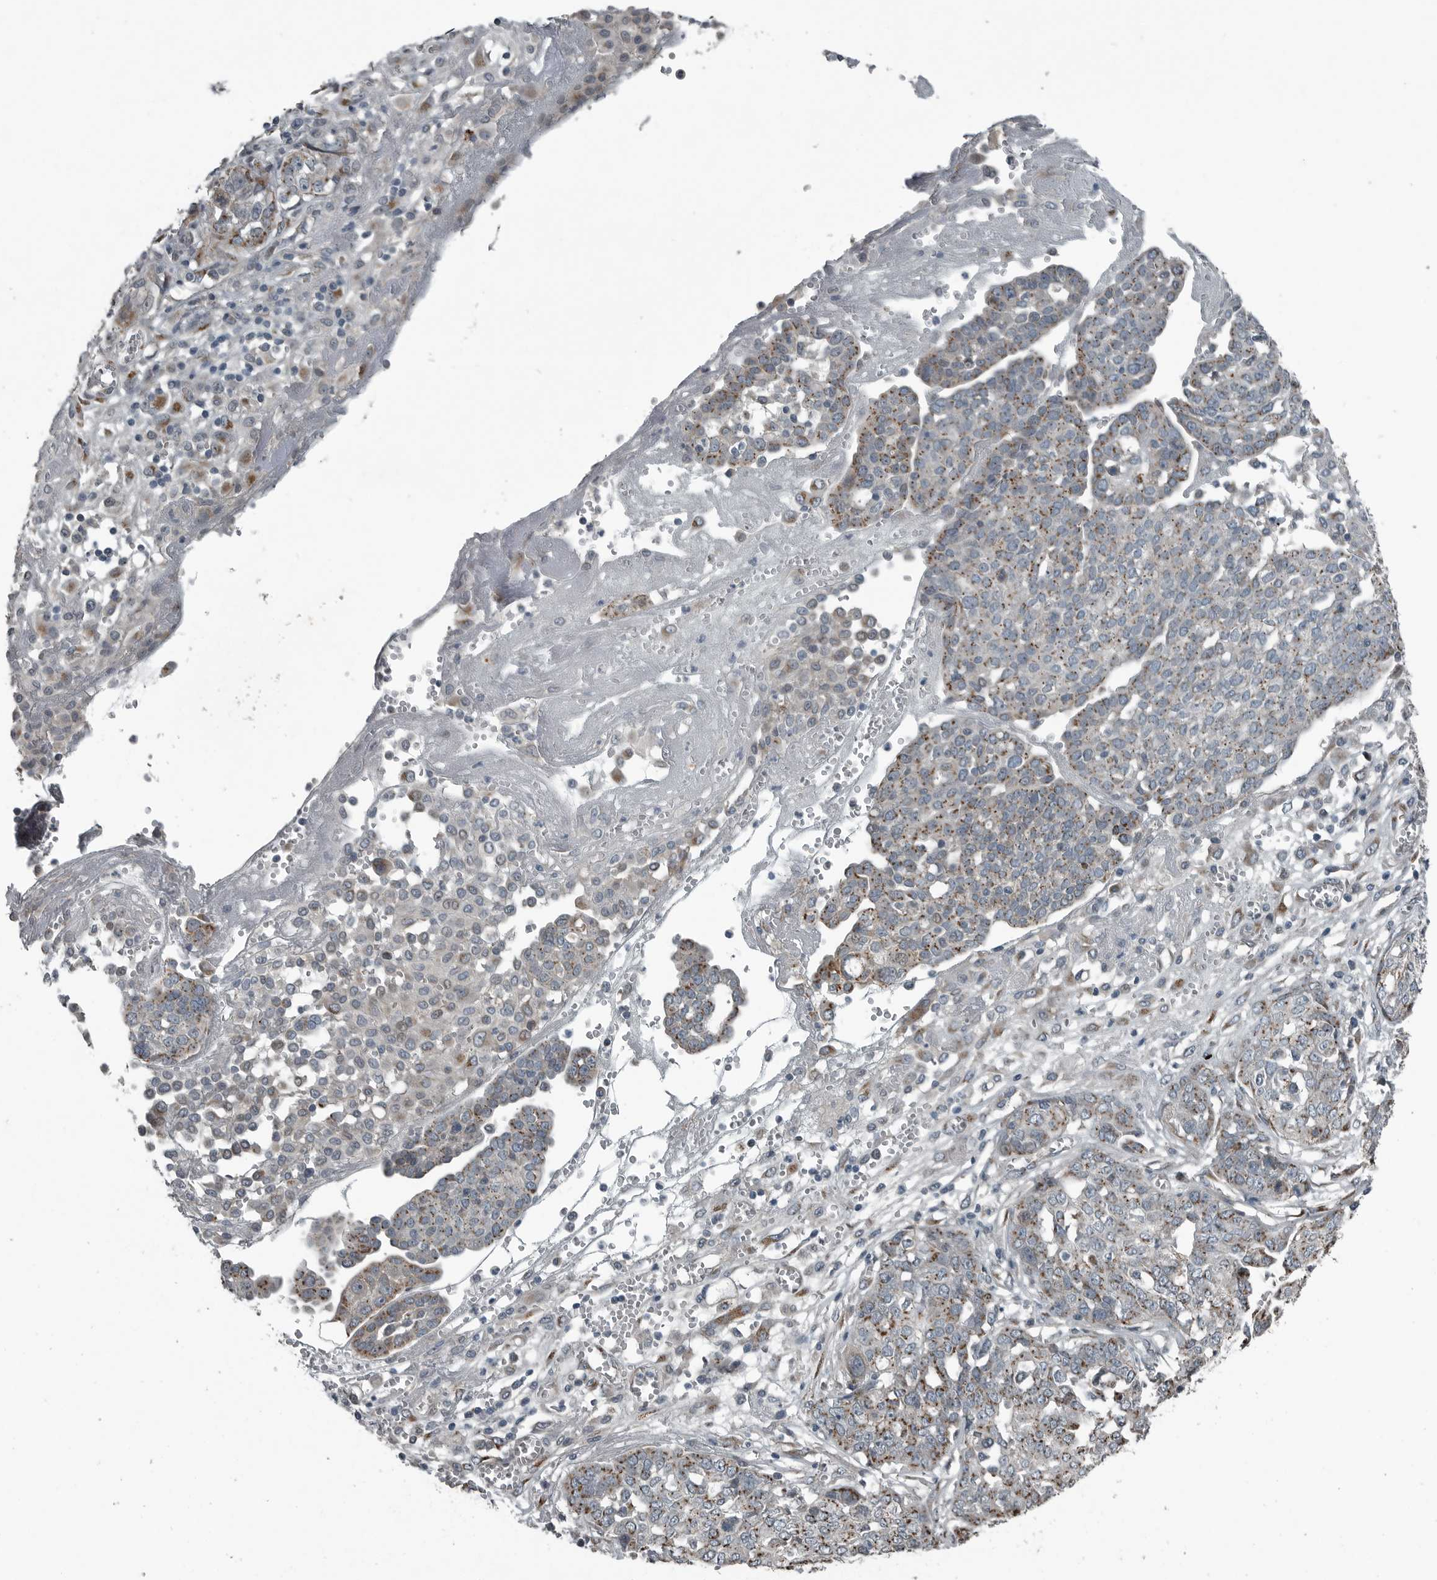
{"staining": {"intensity": "moderate", "quantity": ">75%", "location": "cytoplasmic/membranous"}, "tissue": "ovarian cancer", "cell_type": "Tumor cells", "image_type": "cancer", "snomed": [{"axis": "morphology", "description": "Cystadenocarcinoma, serous, NOS"}, {"axis": "topography", "description": "Soft tissue"}, {"axis": "topography", "description": "Ovary"}], "caption": "Ovarian serous cystadenocarcinoma stained for a protein (brown) exhibits moderate cytoplasmic/membranous positive expression in about >75% of tumor cells.", "gene": "ZNF345", "patient": {"sex": "female", "age": 57}}